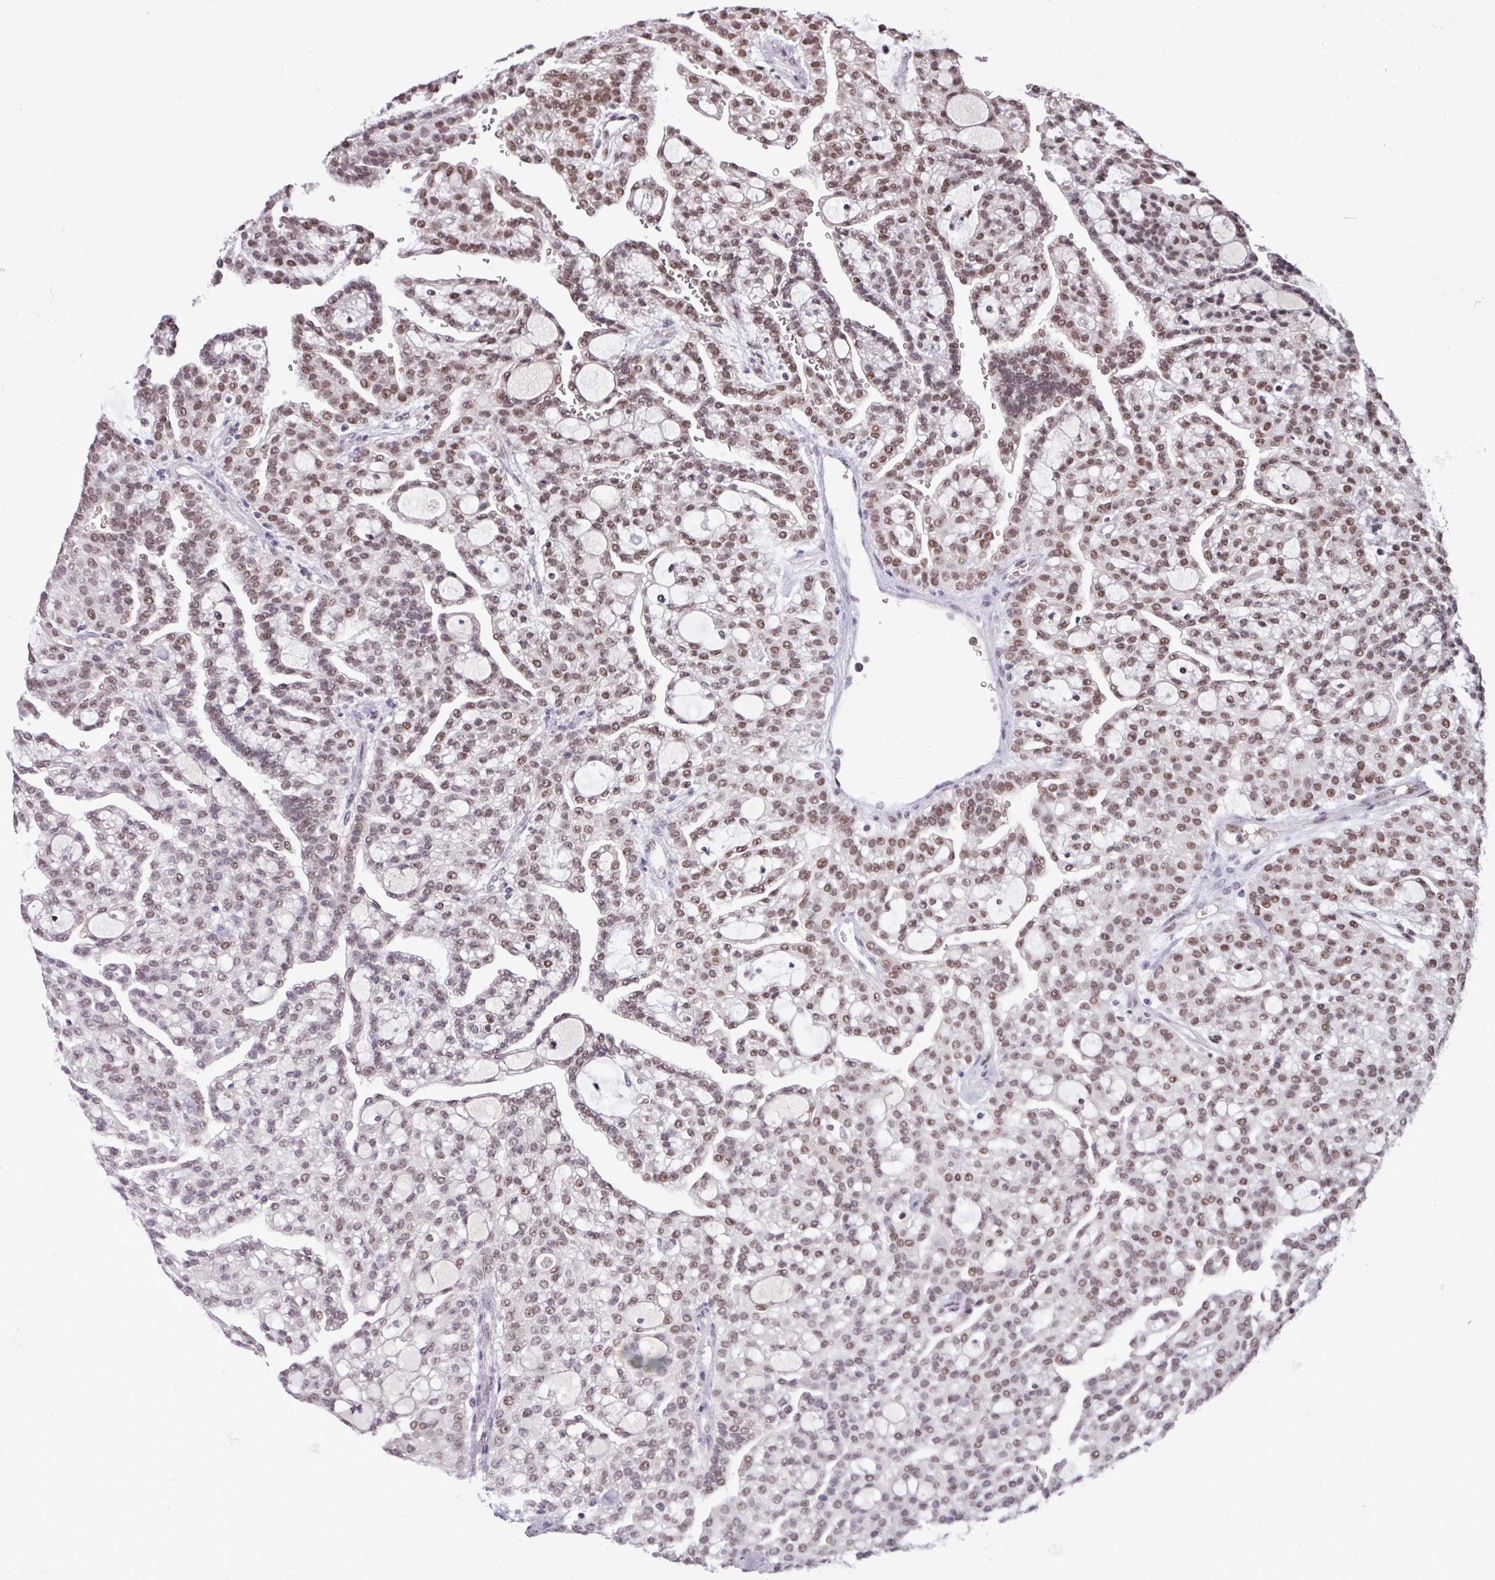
{"staining": {"intensity": "moderate", "quantity": ">75%", "location": "nuclear"}, "tissue": "renal cancer", "cell_type": "Tumor cells", "image_type": "cancer", "snomed": [{"axis": "morphology", "description": "Adenocarcinoma, NOS"}, {"axis": "topography", "description": "Kidney"}], "caption": "Immunohistochemistry micrograph of renal cancer (adenocarcinoma) stained for a protein (brown), which shows medium levels of moderate nuclear staining in about >75% of tumor cells.", "gene": "TDG", "patient": {"sex": "male", "age": 63}}